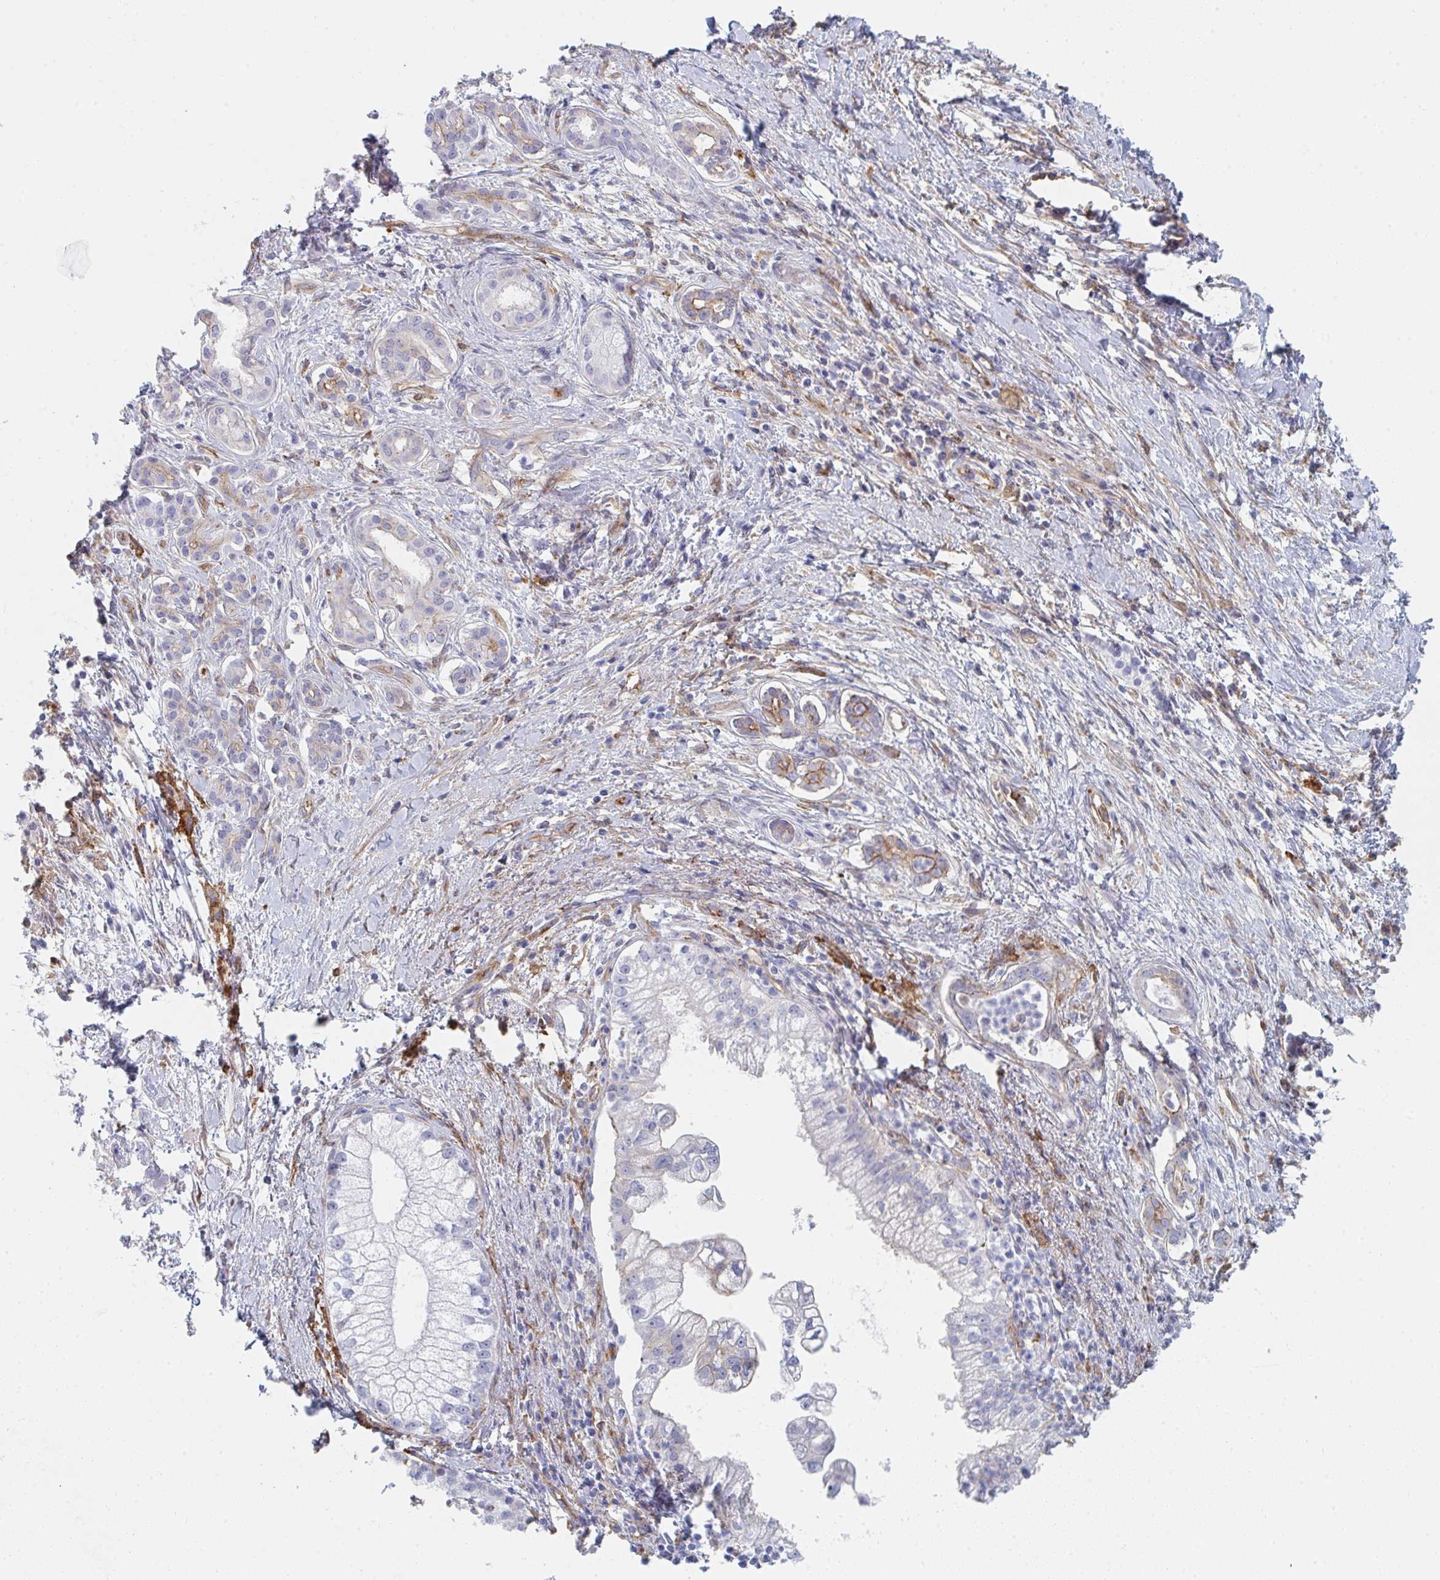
{"staining": {"intensity": "negative", "quantity": "none", "location": "none"}, "tissue": "pancreatic cancer", "cell_type": "Tumor cells", "image_type": "cancer", "snomed": [{"axis": "morphology", "description": "Adenocarcinoma, NOS"}, {"axis": "topography", "description": "Pancreas"}], "caption": "Immunohistochemistry of adenocarcinoma (pancreatic) demonstrates no staining in tumor cells. The staining was performed using DAB to visualize the protein expression in brown, while the nuclei were stained in blue with hematoxylin (Magnification: 20x).", "gene": "DAB2", "patient": {"sex": "male", "age": 70}}